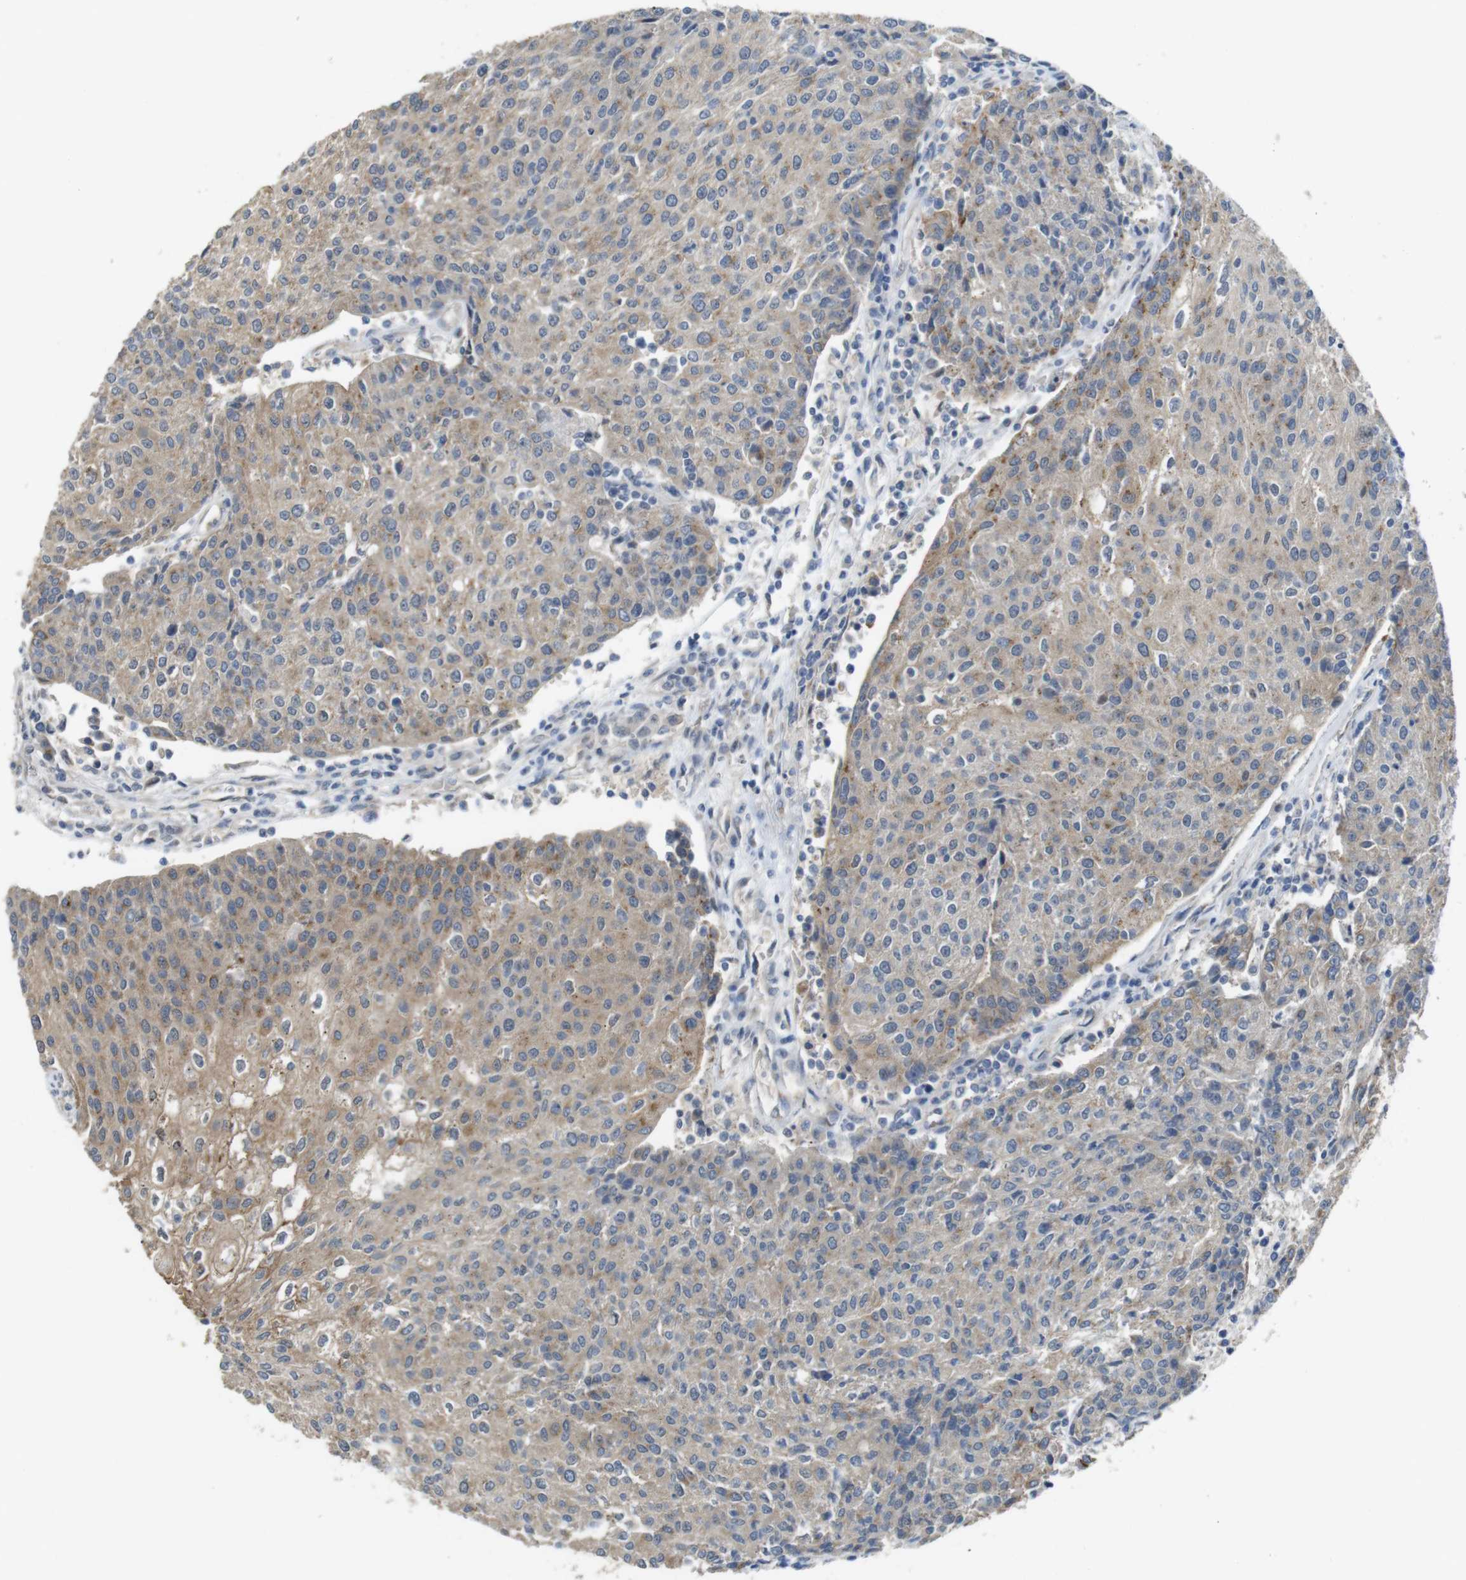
{"staining": {"intensity": "moderate", "quantity": ">75%", "location": "cytoplasmic/membranous"}, "tissue": "urothelial cancer", "cell_type": "Tumor cells", "image_type": "cancer", "snomed": [{"axis": "morphology", "description": "Urothelial carcinoma, High grade"}, {"axis": "topography", "description": "Urinary bladder"}], "caption": "Approximately >75% of tumor cells in urothelial cancer show moderate cytoplasmic/membranous protein positivity as visualized by brown immunohistochemical staining.", "gene": "CDC34", "patient": {"sex": "female", "age": 85}}